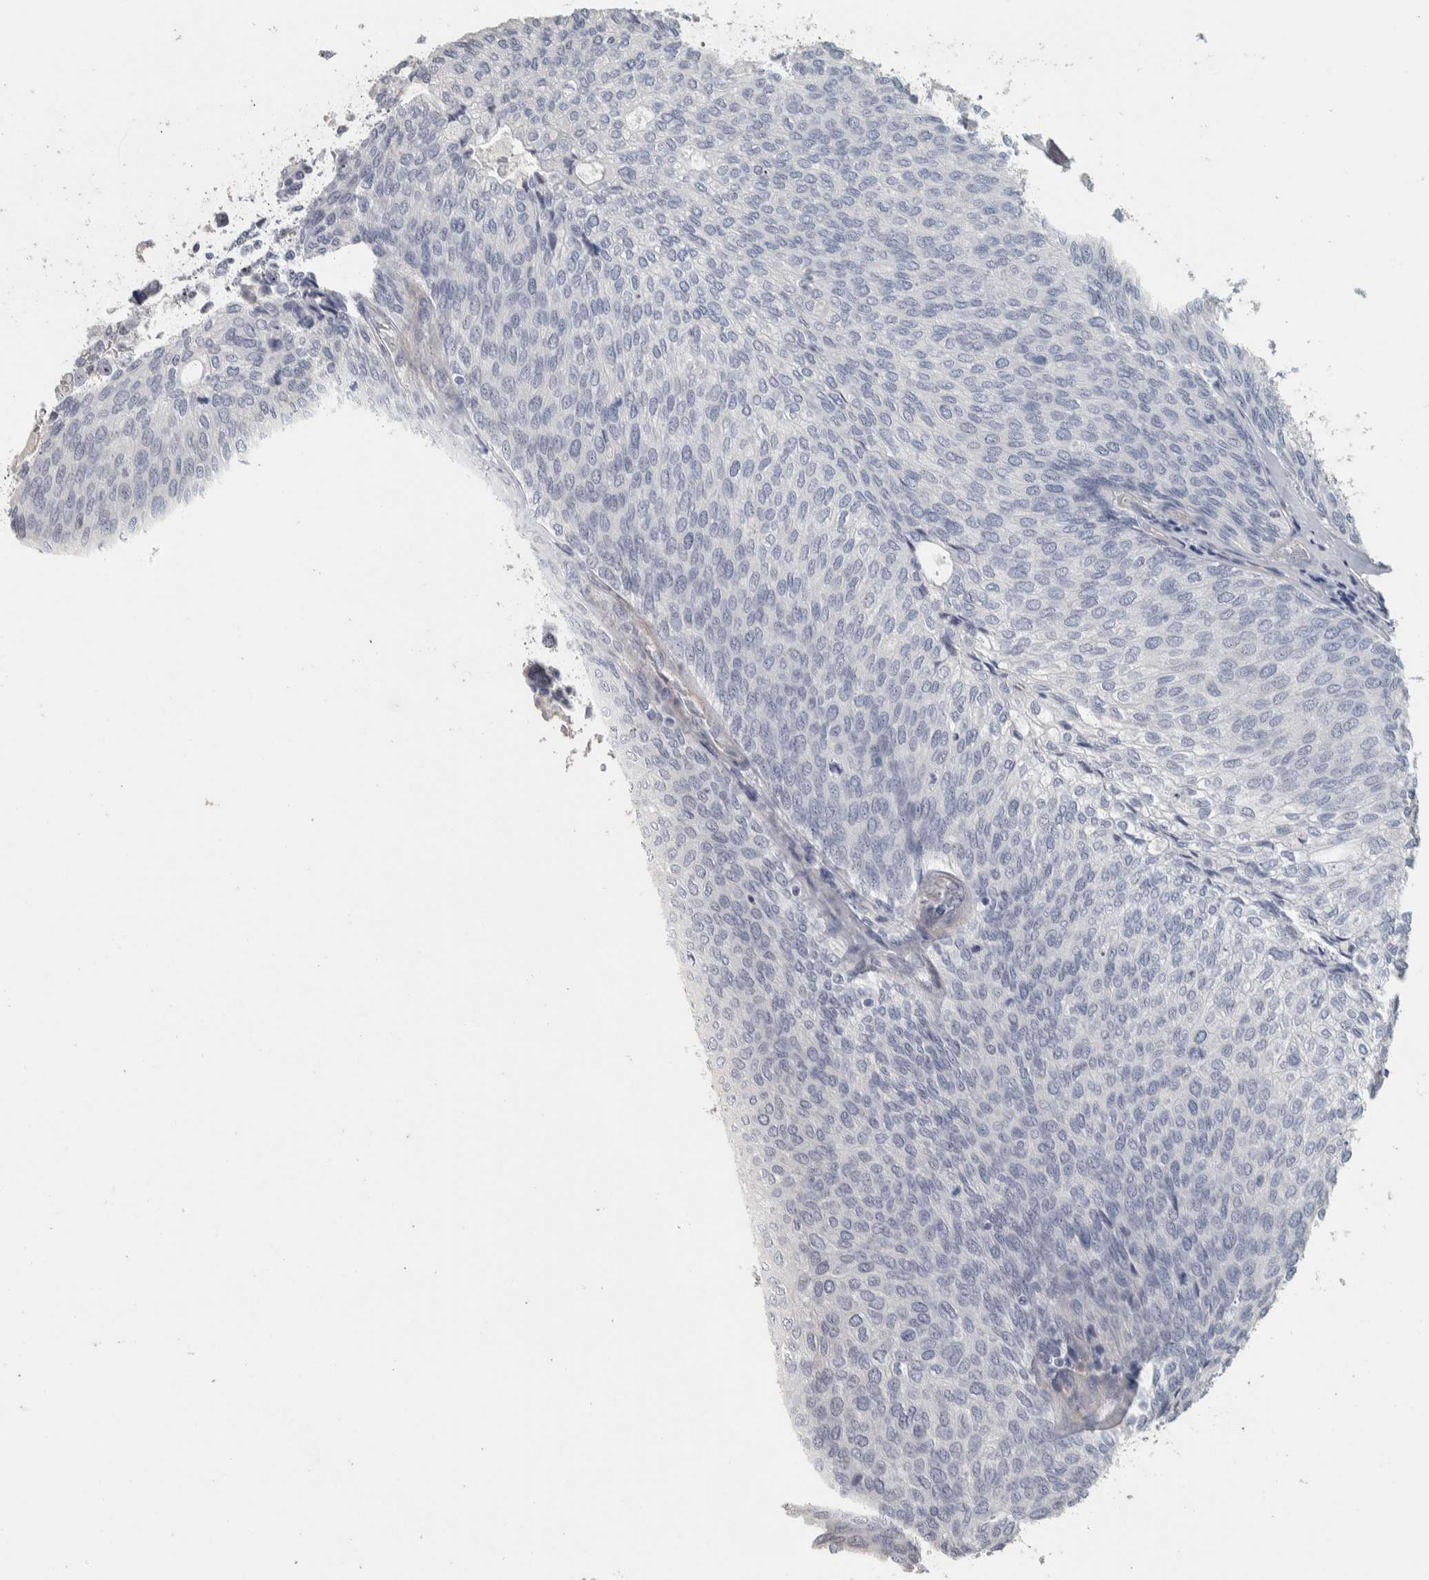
{"staining": {"intensity": "negative", "quantity": "none", "location": "none"}, "tissue": "urothelial cancer", "cell_type": "Tumor cells", "image_type": "cancer", "snomed": [{"axis": "morphology", "description": "Urothelial carcinoma, Low grade"}, {"axis": "topography", "description": "Urinary bladder"}], "caption": "Tumor cells show no significant expression in urothelial carcinoma (low-grade). Nuclei are stained in blue.", "gene": "DCAF10", "patient": {"sex": "female", "age": 79}}